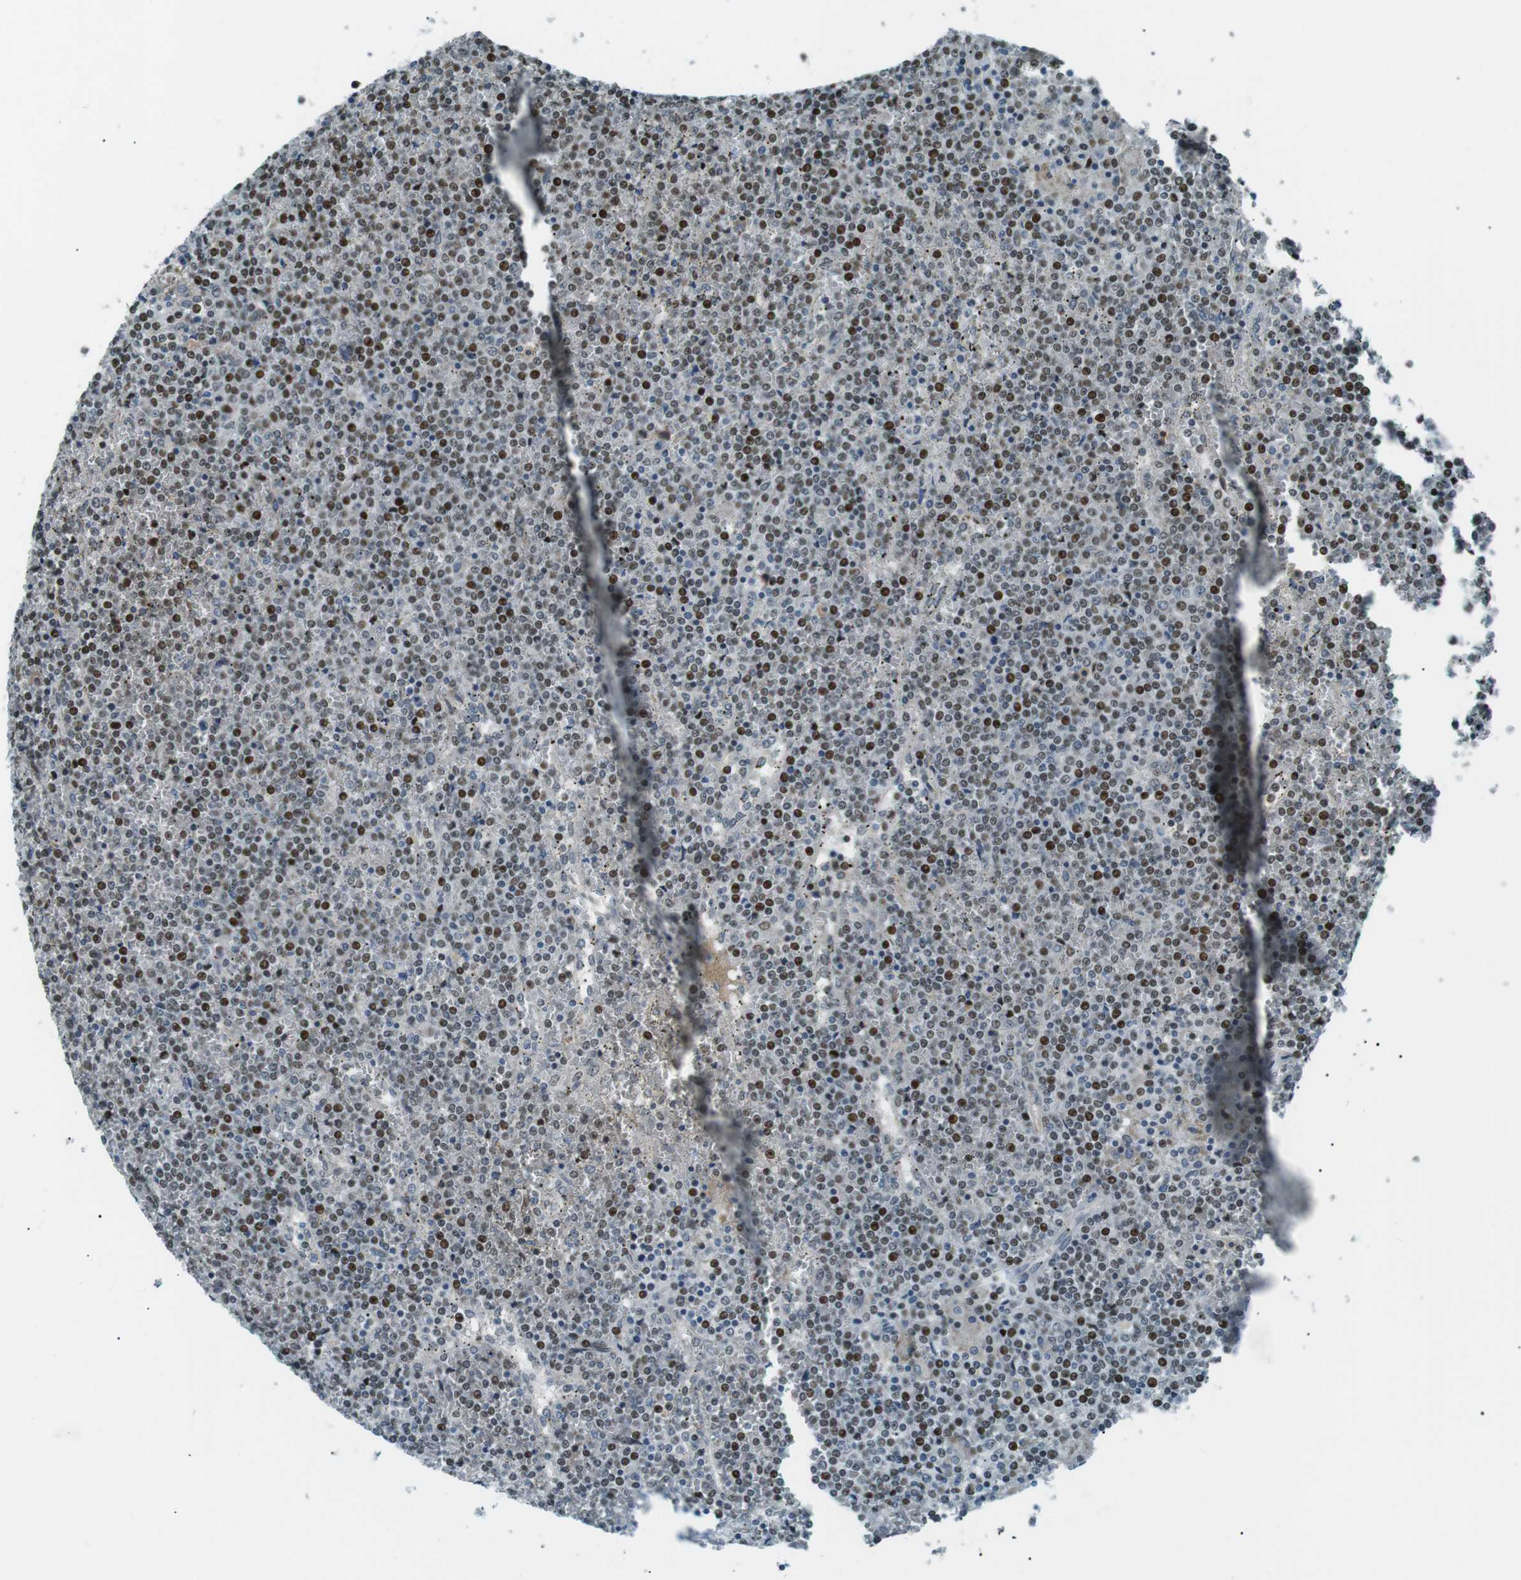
{"staining": {"intensity": "strong", "quantity": "25%-75%", "location": "nuclear"}, "tissue": "lymphoma", "cell_type": "Tumor cells", "image_type": "cancer", "snomed": [{"axis": "morphology", "description": "Malignant lymphoma, non-Hodgkin's type, Low grade"}, {"axis": "topography", "description": "Spleen"}], "caption": "A micrograph of human malignant lymphoma, non-Hodgkin's type (low-grade) stained for a protein reveals strong nuclear brown staining in tumor cells. The staining is performed using DAB (3,3'-diaminobenzidine) brown chromogen to label protein expression. The nuclei are counter-stained blue using hematoxylin.", "gene": "PJA1", "patient": {"sex": "female", "age": 19}}